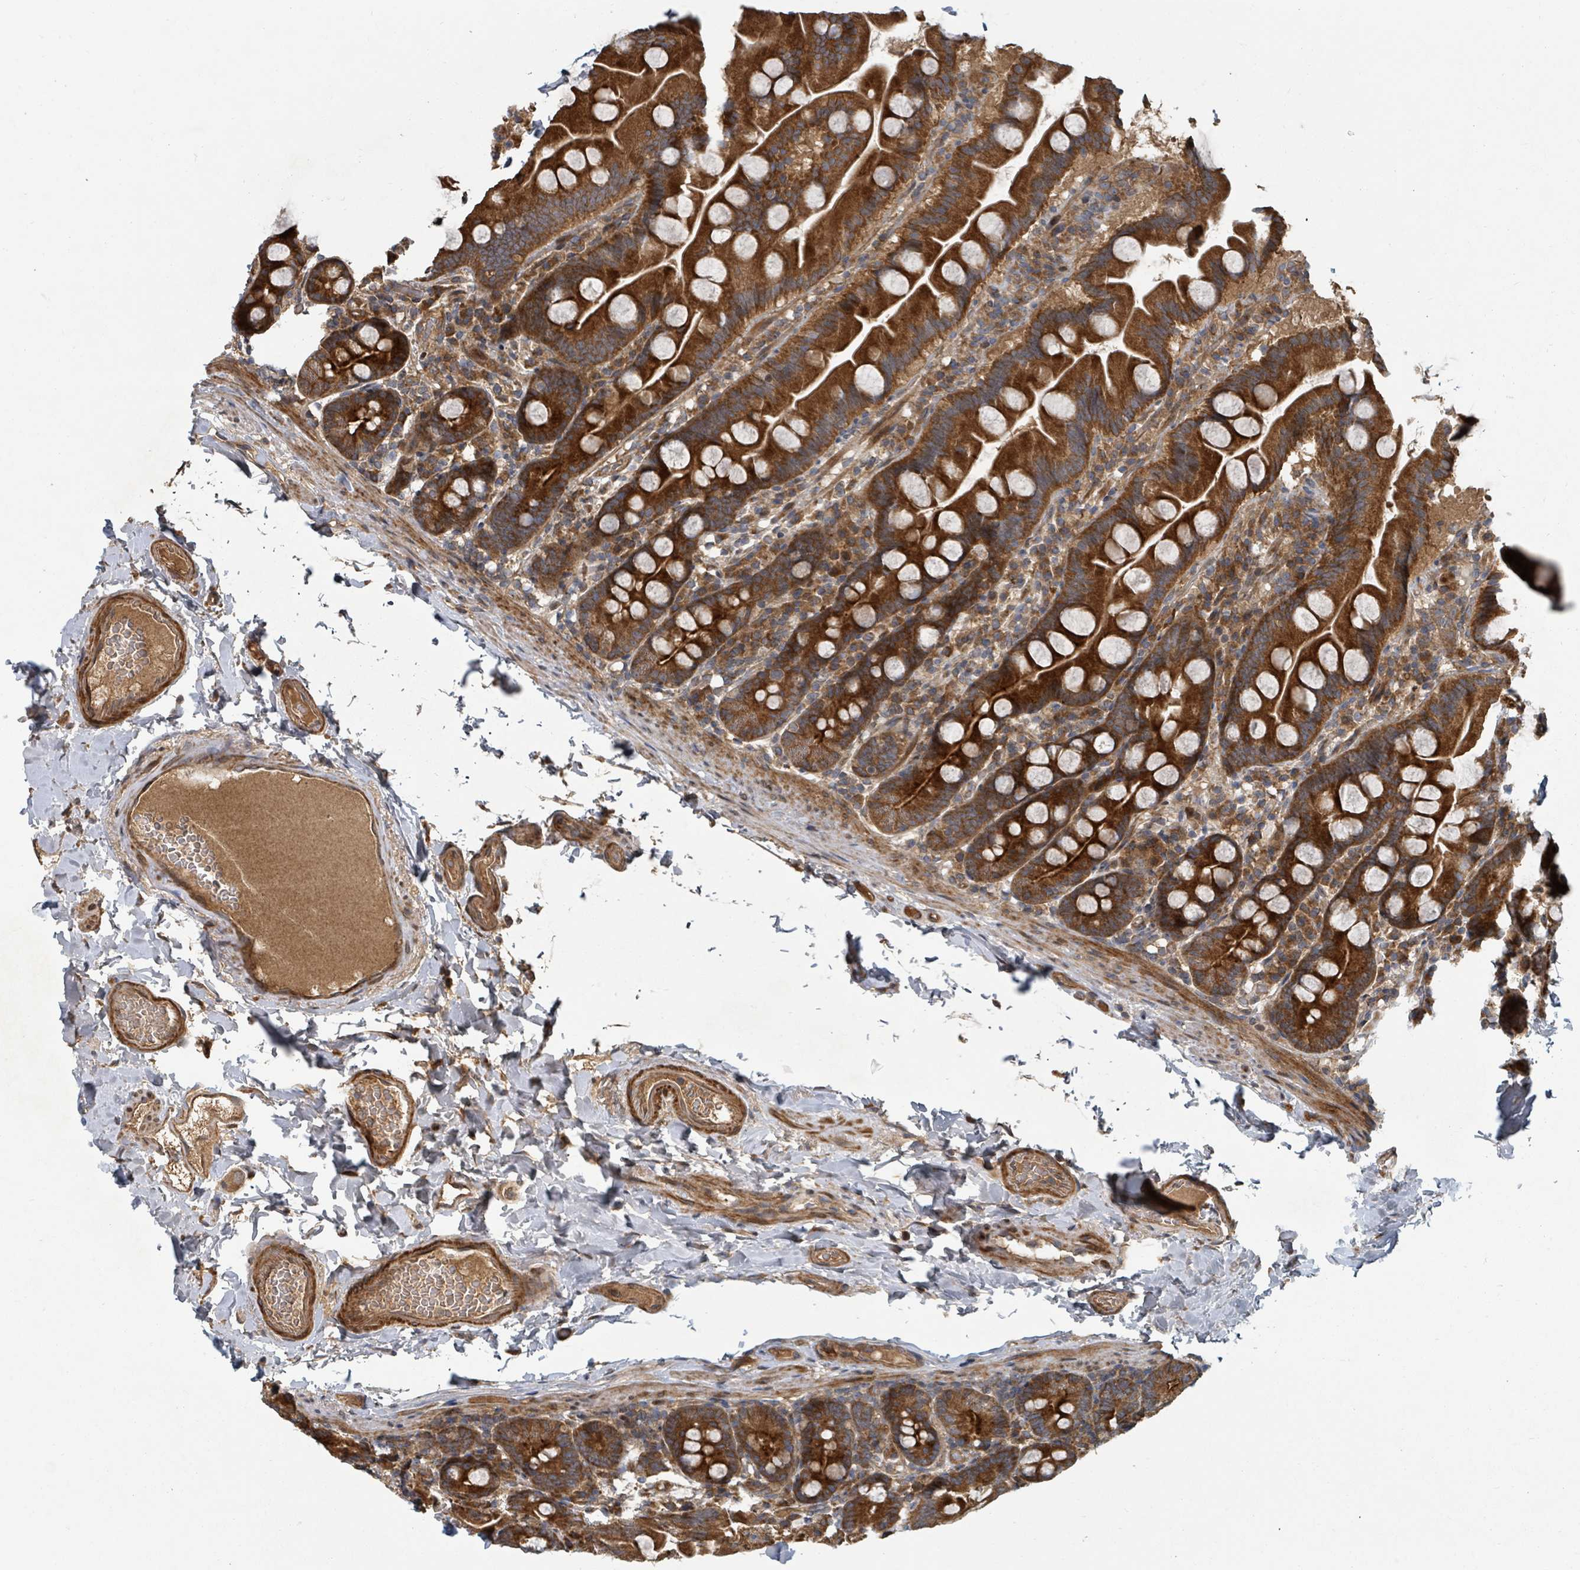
{"staining": {"intensity": "strong", "quantity": ">75%", "location": "cytoplasmic/membranous"}, "tissue": "small intestine", "cell_type": "Glandular cells", "image_type": "normal", "snomed": [{"axis": "morphology", "description": "Normal tissue, NOS"}, {"axis": "topography", "description": "Small intestine"}], "caption": "IHC (DAB (3,3'-diaminobenzidine)) staining of unremarkable small intestine displays strong cytoplasmic/membranous protein positivity in approximately >75% of glandular cells.", "gene": "DPM1", "patient": {"sex": "female", "age": 68}}